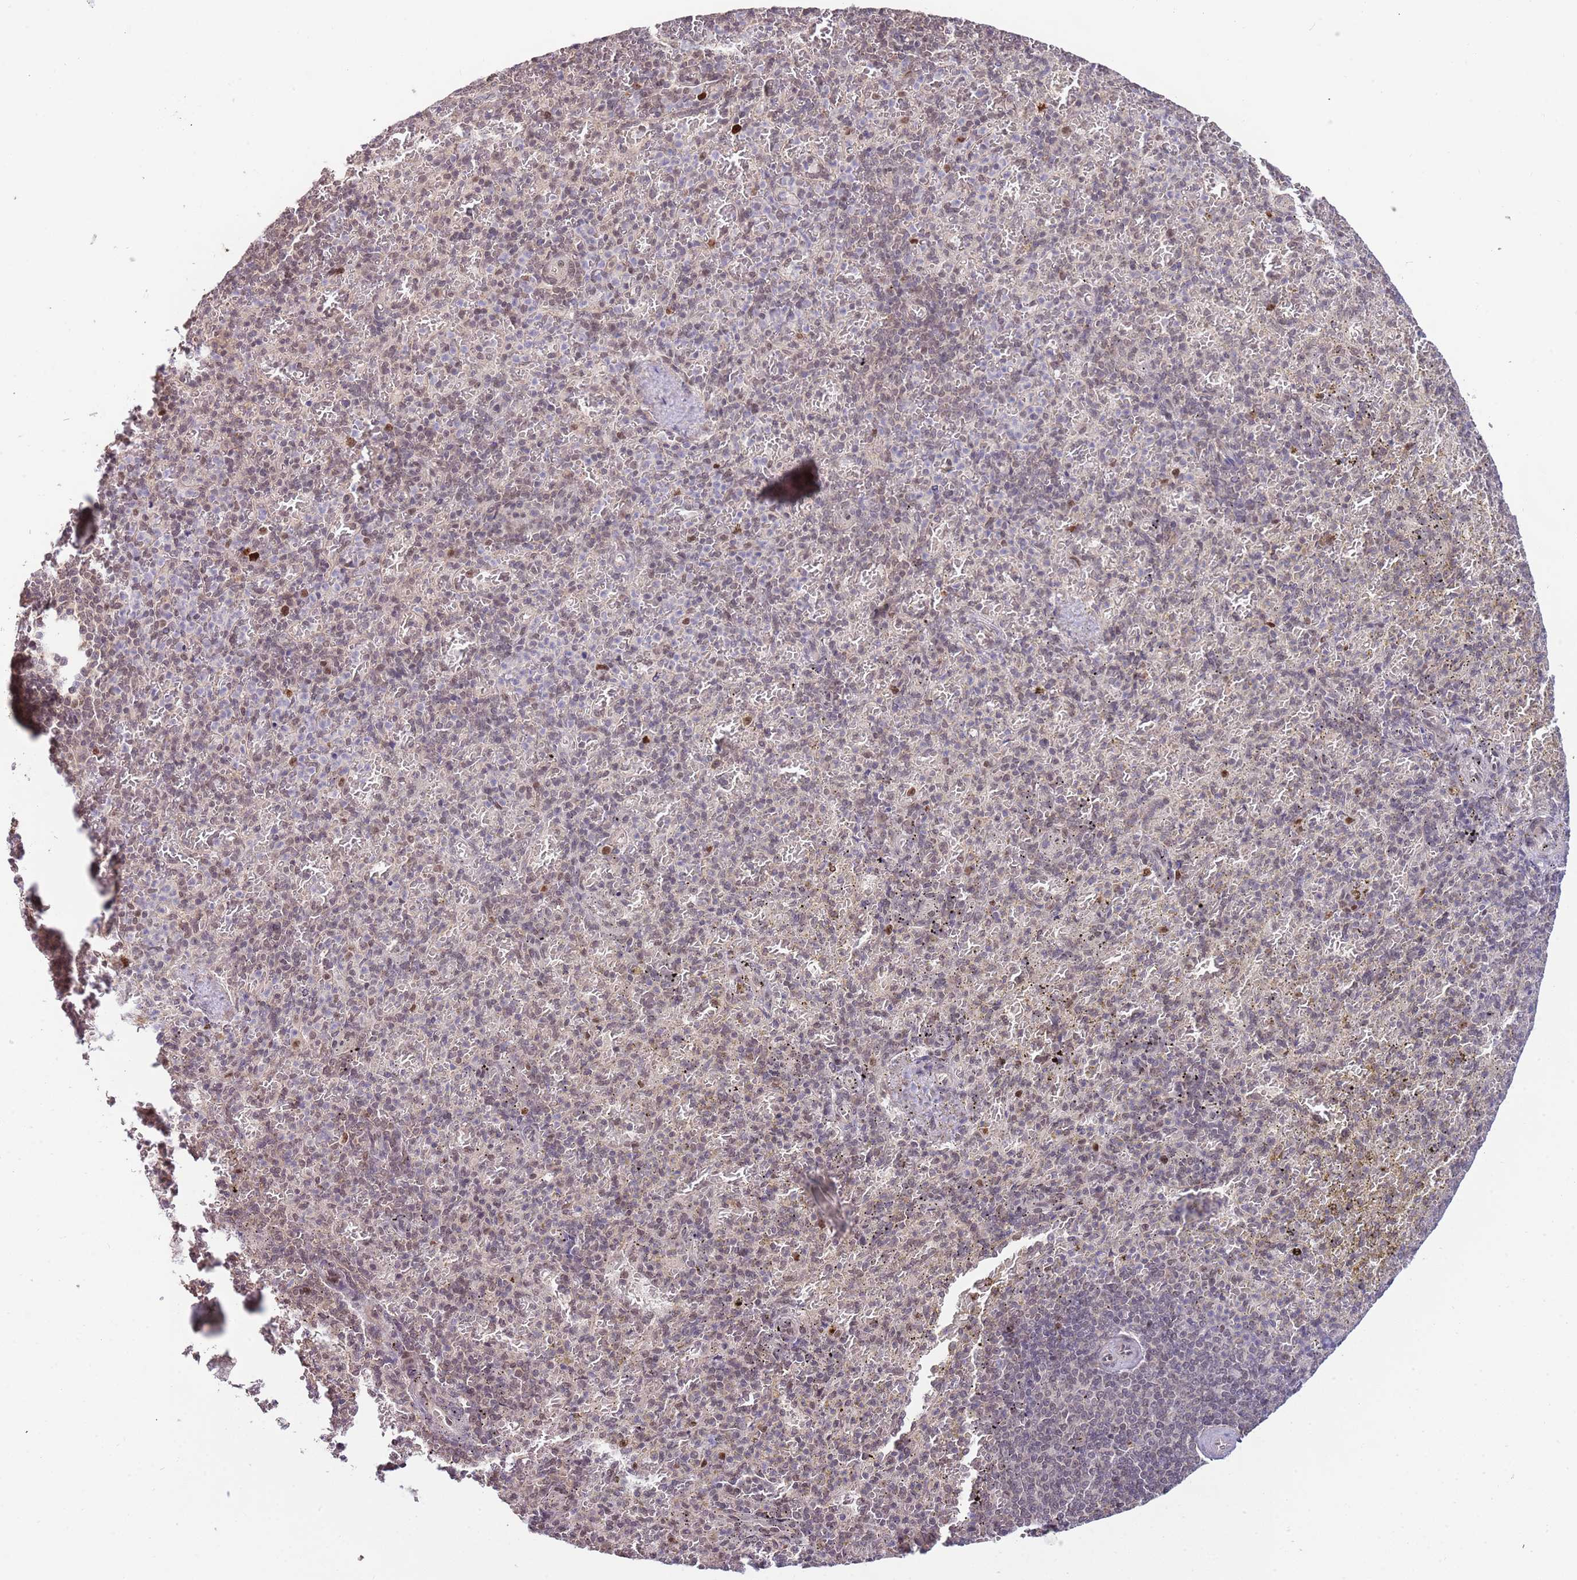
{"staining": {"intensity": "weak", "quantity": "25%-75%", "location": "nuclear"}, "tissue": "spleen", "cell_type": "Cells in red pulp", "image_type": "normal", "snomed": [{"axis": "morphology", "description": "Normal tissue, NOS"}, {"axis": "topography", "description": "Spleen"}], "caption": "IHC image of unremarkable spleen stained for a protein (brown), which displays low levels of weak nuclear expression in about 25%-75% of cells in red pulp.", "gene": "RIF1", "patient": {"sex": "female", "age": 74}}